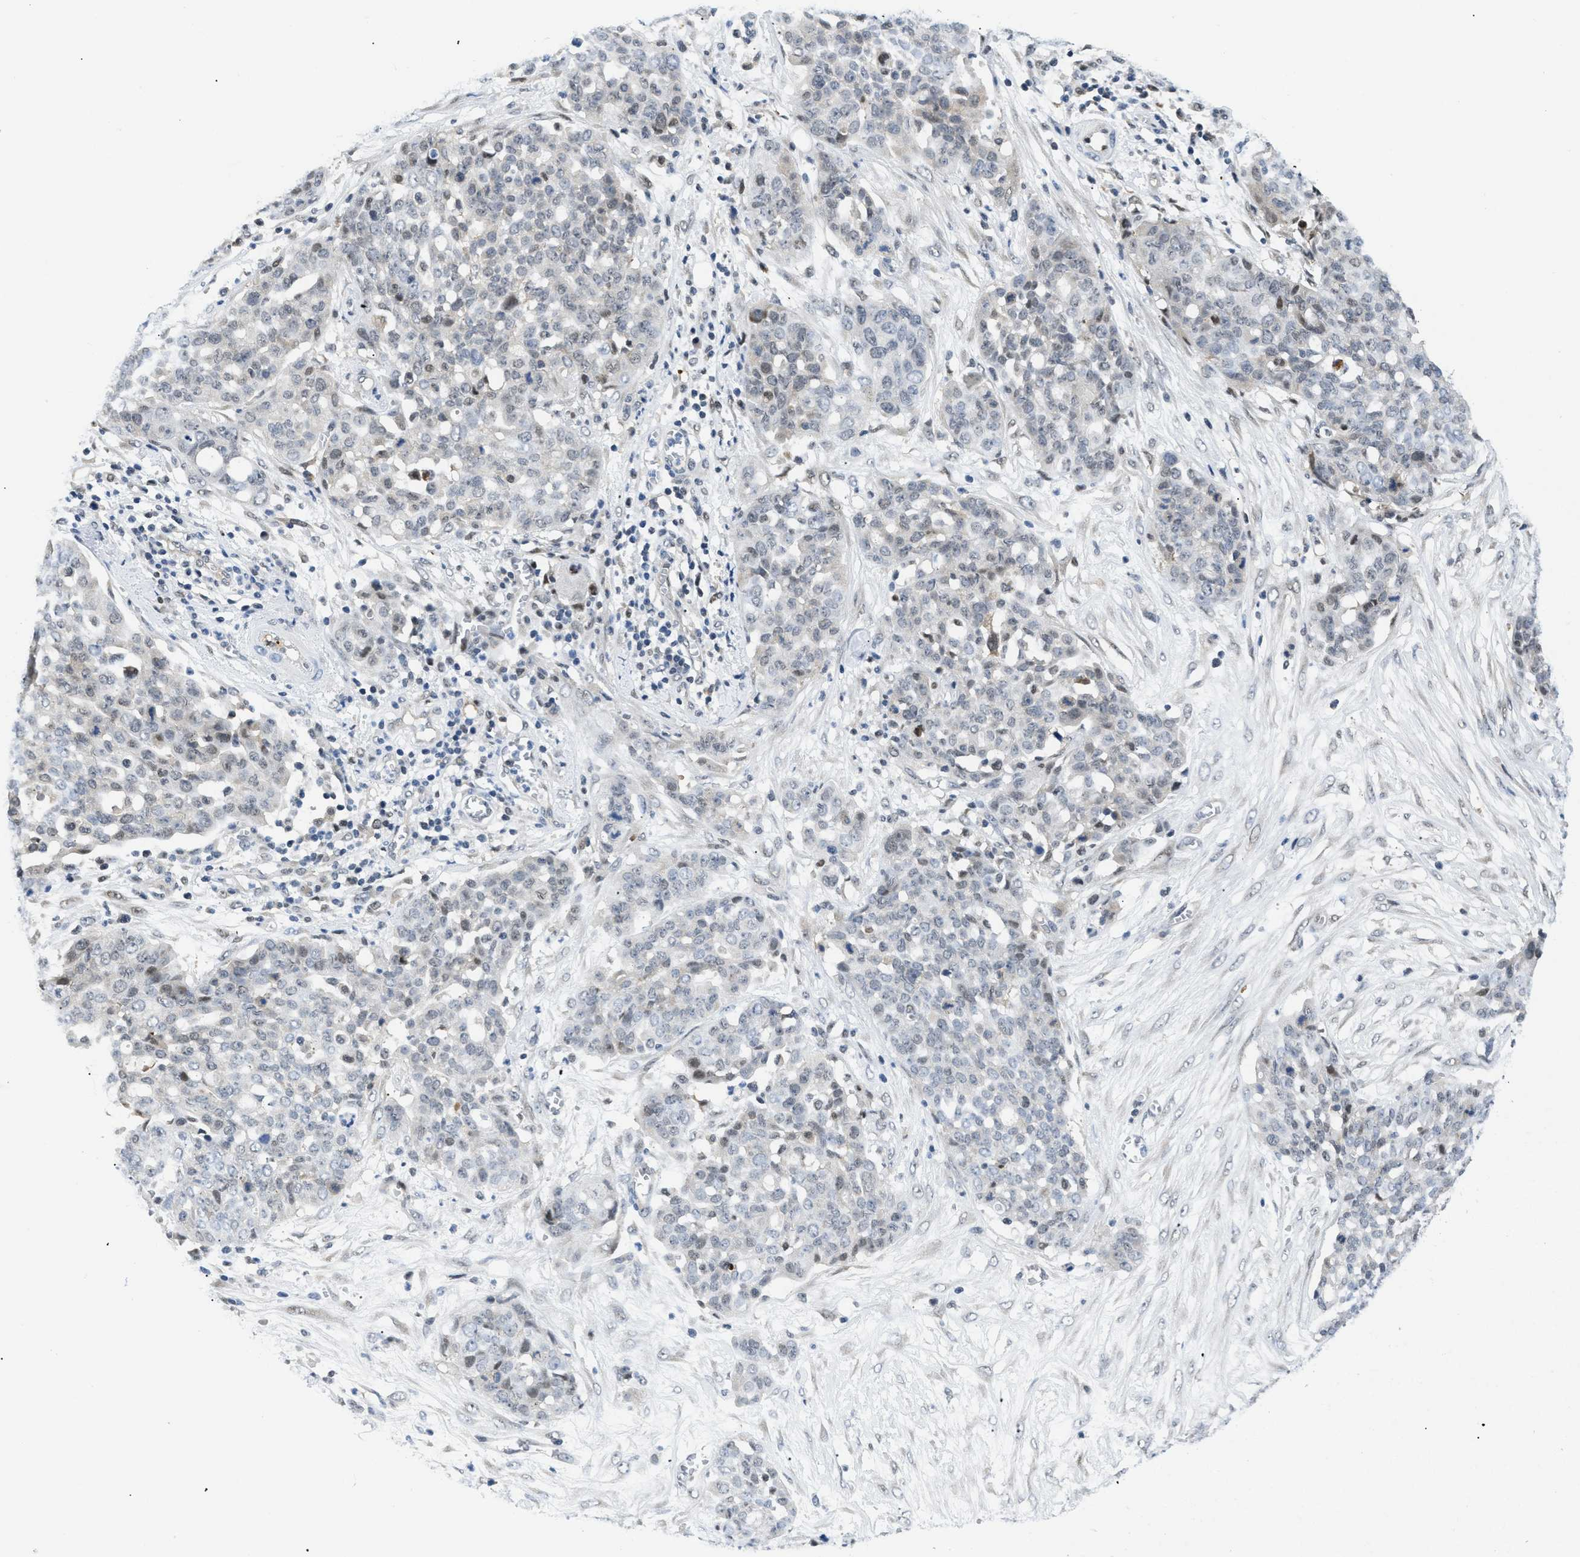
{"staining": {"intensity": "weak", "quantity": "<25%", "location": "nuclear"}, "tissue": "ovarian cancer", "cell_type": "Tumor cells", "image_type": "cancer", "snomed": [{"axis": "morphology", "description": "Cystadenocarcinoma, serous, NOS"}, {"axis": "topography", "description": "Soft tissue"}, {"axis": "topography", "description": "Ovary"}], "caption": "An IHC image of ovarian cancer (serous cystadenocarcinoma) is shown. There is no staining in tumor cells of ovarian cancer (serous cystadenocarcinoma).", "gene": "SLC29A2", "patient": {"sex": "female", "age": 57}}